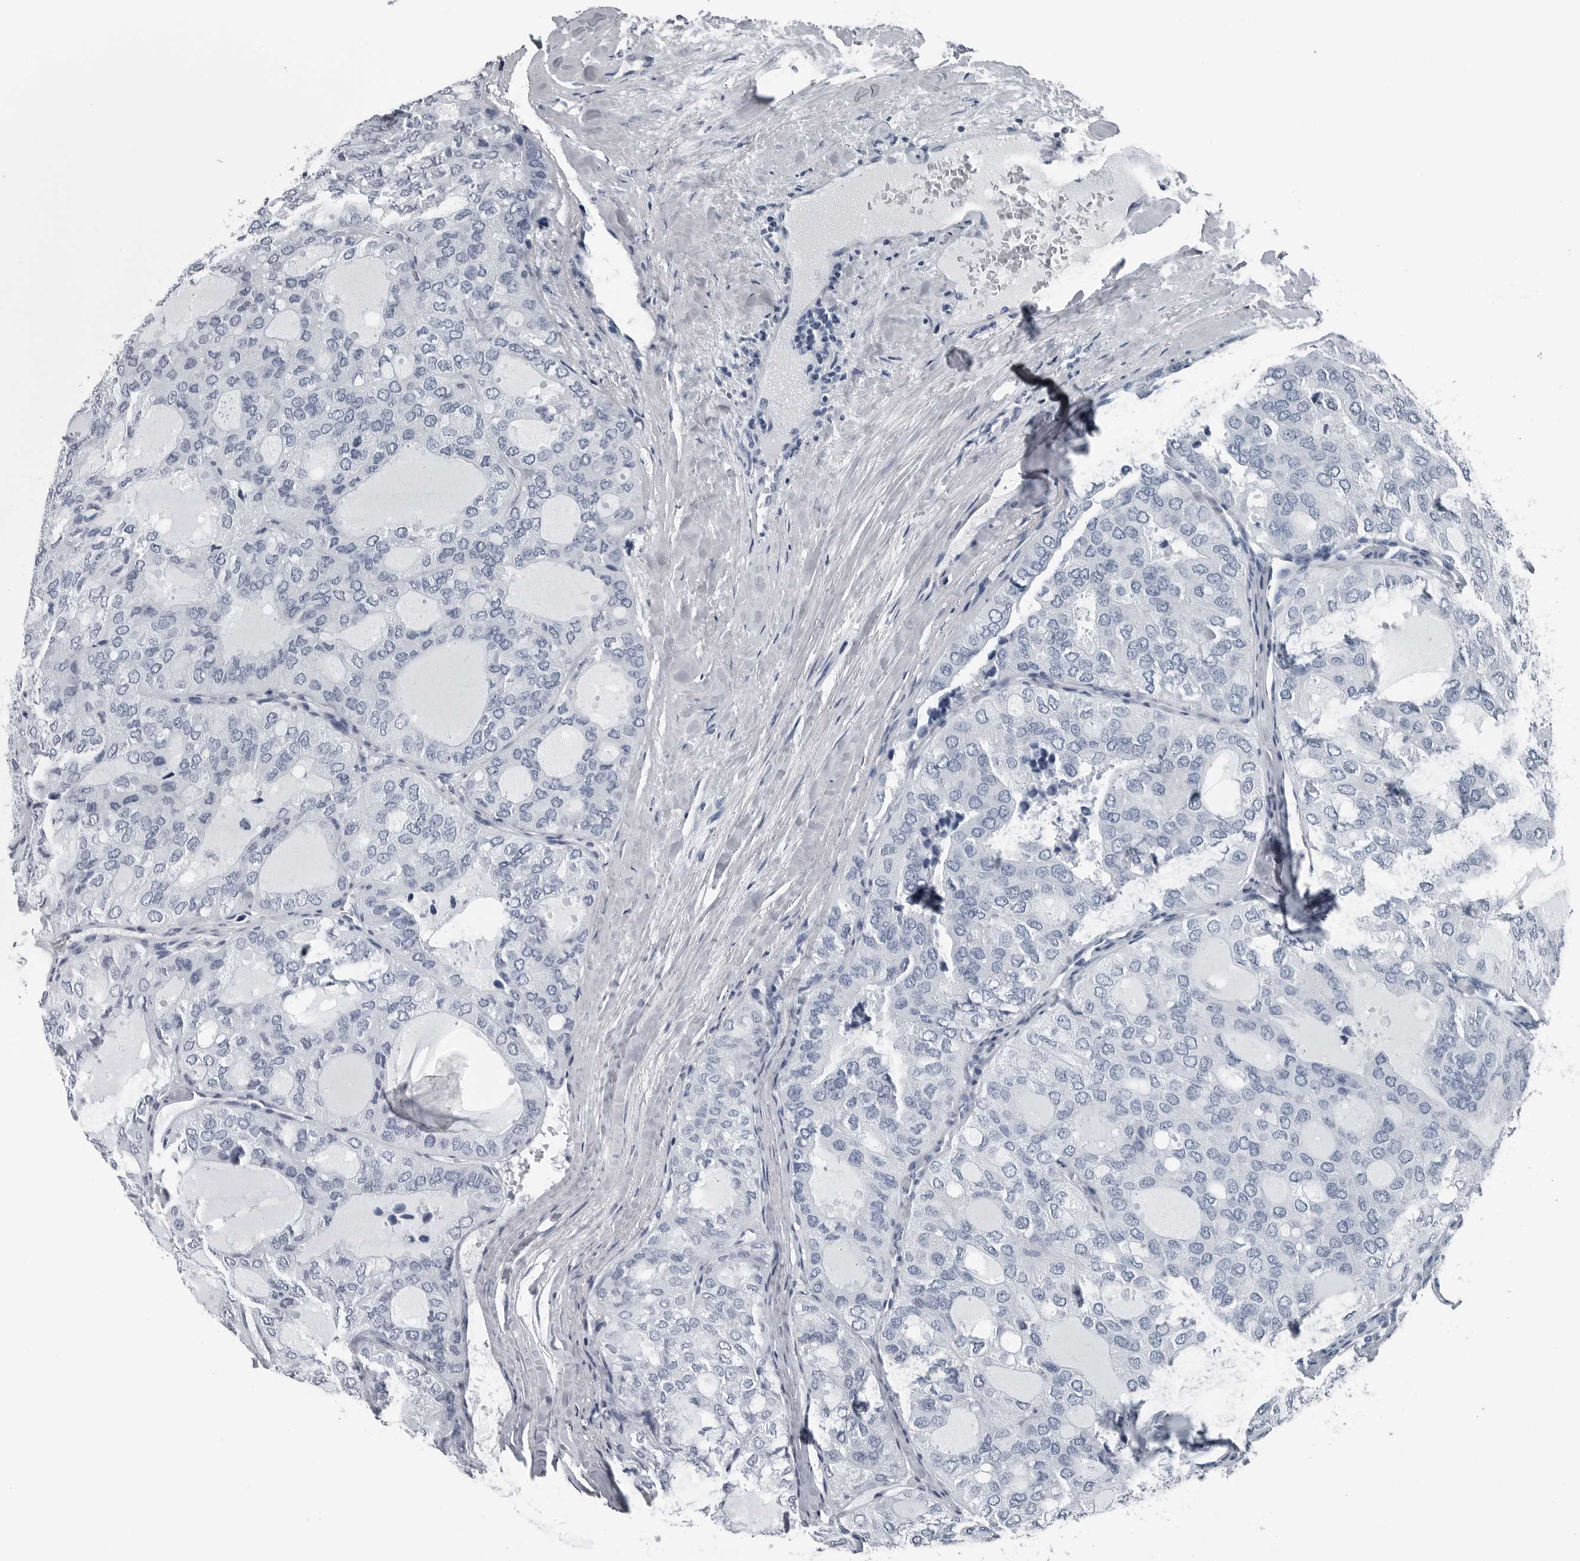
{"staining": {"intensity": "negative", "quantity": "none", "location": "none"}, "tissue": "thyroid cancer", "cell_type": "Tumor cells", "image_type": "cancer", "snomed": [{"axis": "morphology", "description": "Follicular adenoma carcinoma, NOS"}, {"axis": "topography", "description": "Thyroid gland"}], "caption": "Image shows no significant protein expression in tumor cells of thyroid cancer (follicular adenoma carcinoma).", "gene": "SPINK1", "patient": {"sex": "male", "age": 75}}